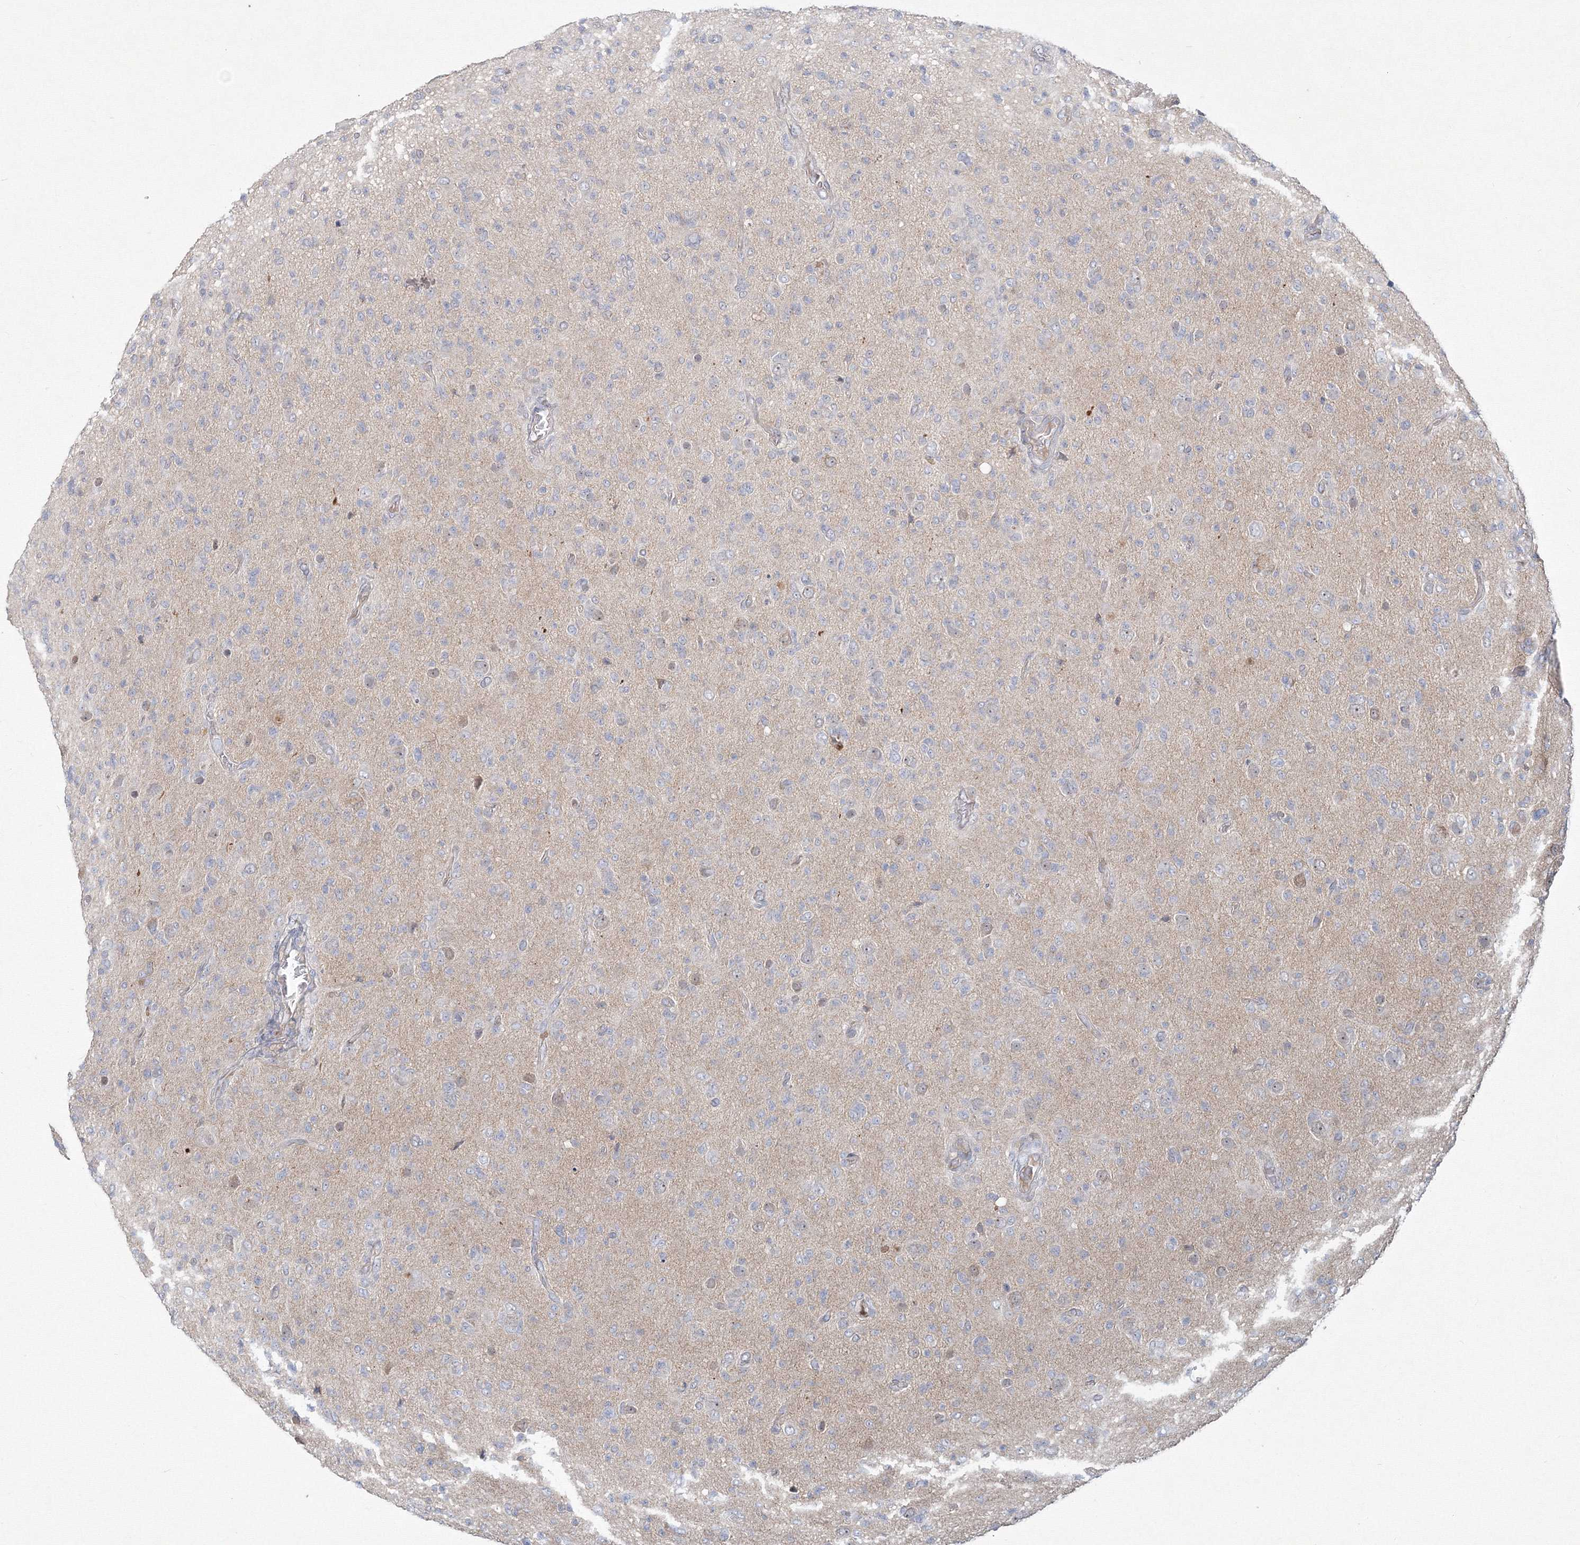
{"staining": {"intensity": "negative", "quantity": "none", "location": "none"}, "tissue": "glioma", "cell_type": "Tumor cells", "image_type": "cancer", "snomed": [{"axis": "morphology", "description": "Glioma, malignant, High grade"}, {"axis": "topography", "description": "Brain"}], "caption": "Immunohistochemistry image of neoplastic tissue: glioma stained with DAB (3,3'-diaminobenzidine) exhibits no significant protein staining in tumor cells.", "gene": "WDR49", "patient": {"sex": "female", "age": 57}}